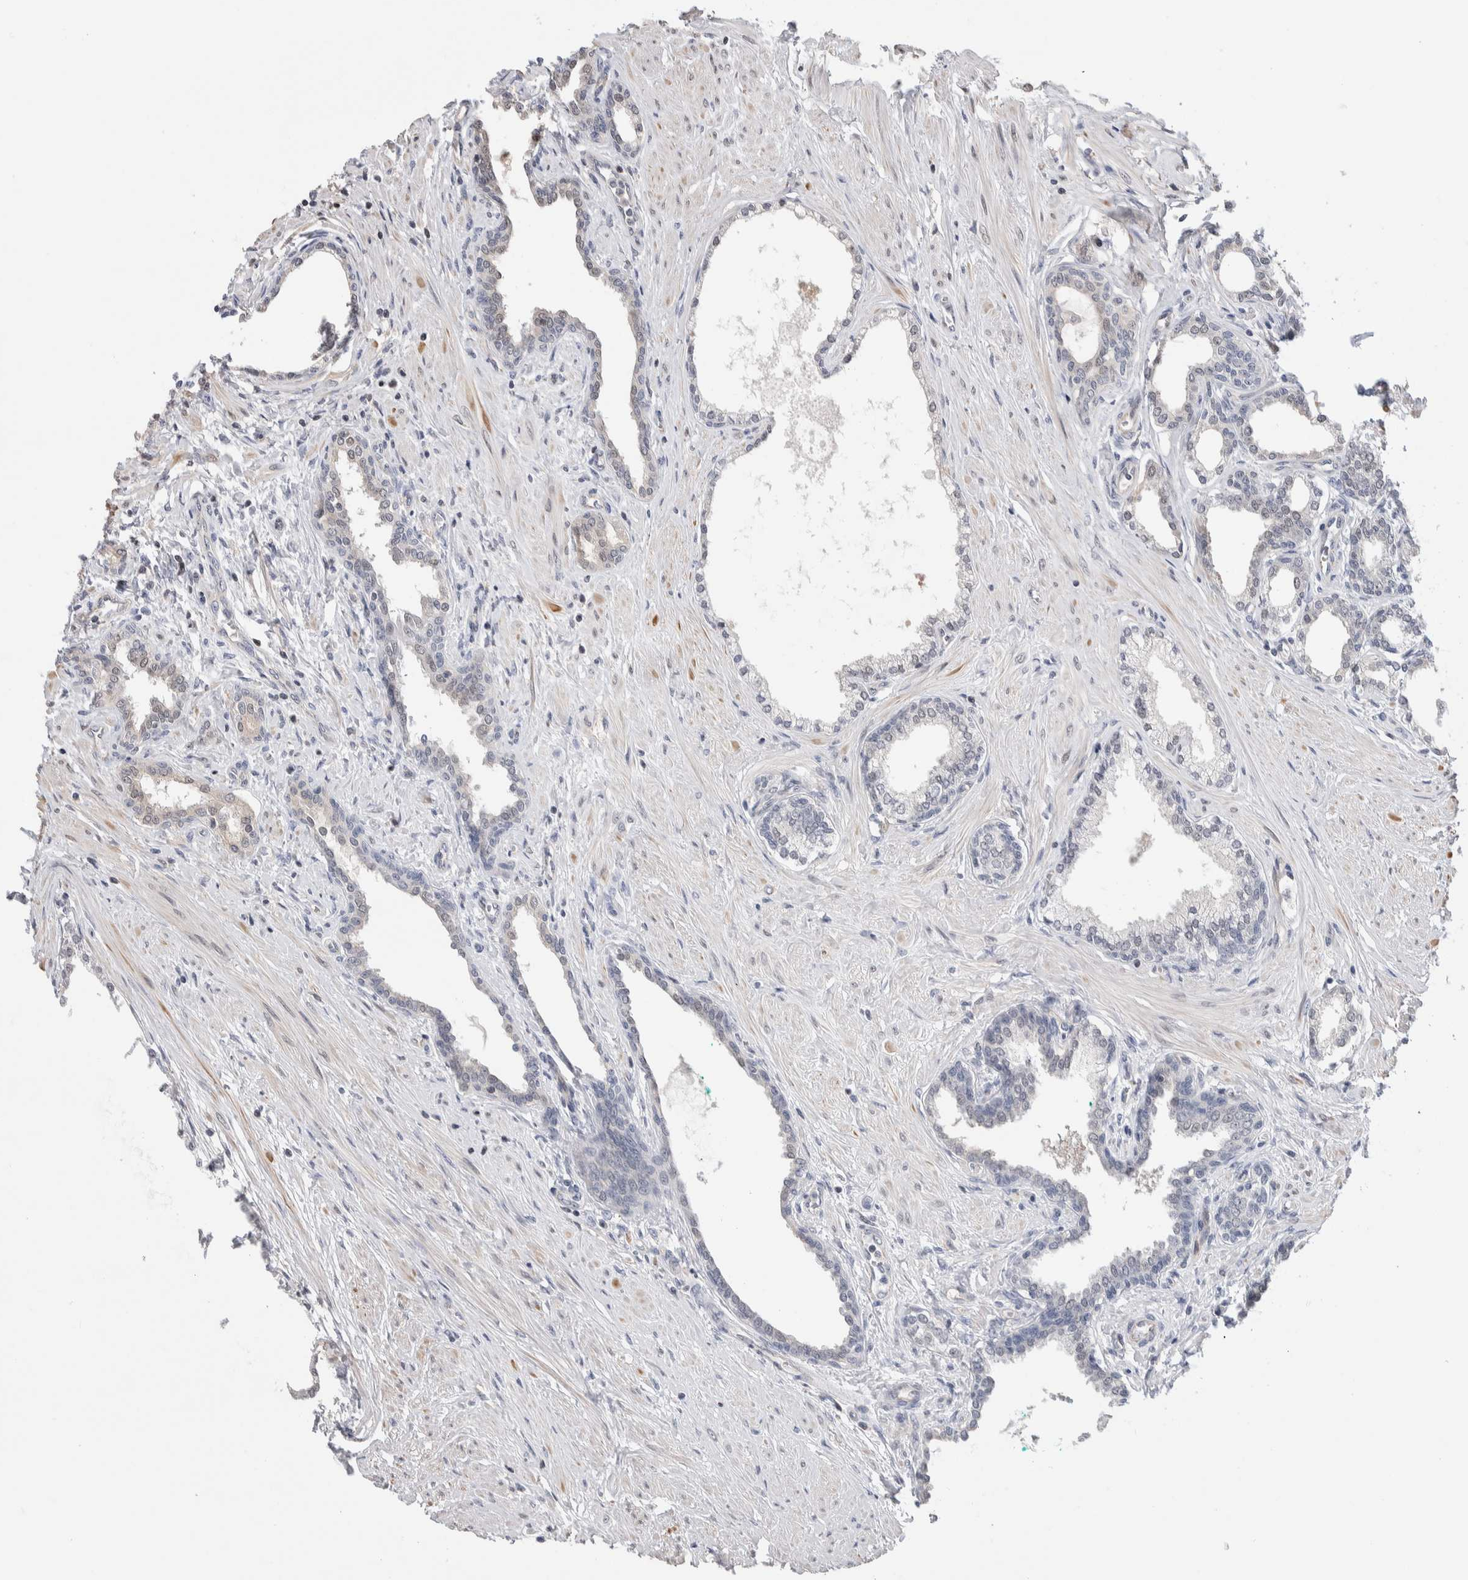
{"staining": {"intensity": "negative", "quantity": "none", "location": "none"}, "tissue": "prostate cancer", "cell_type": "Tumor cells", "image_type": "cancer", "snomed": [{"axis": "morphology", "description": "Adenocarcinoma, High grade"}, {"axis": "topography", "description": "Prostate"}], "caption": "Immunohistochemistry (IHC) histopathology image of neoplastic tissue: prostate cancer (high-grade adenocarcinoma) stained with DAB exhibits no significant protein staining in tumor cells. (Brightfield microscopy of DAB (3,3'-diaminobenzidine) immunohistochemistry at high magnification).", "gene": "ZBTB49", "patient": {"sex": "male", "age": 52}}